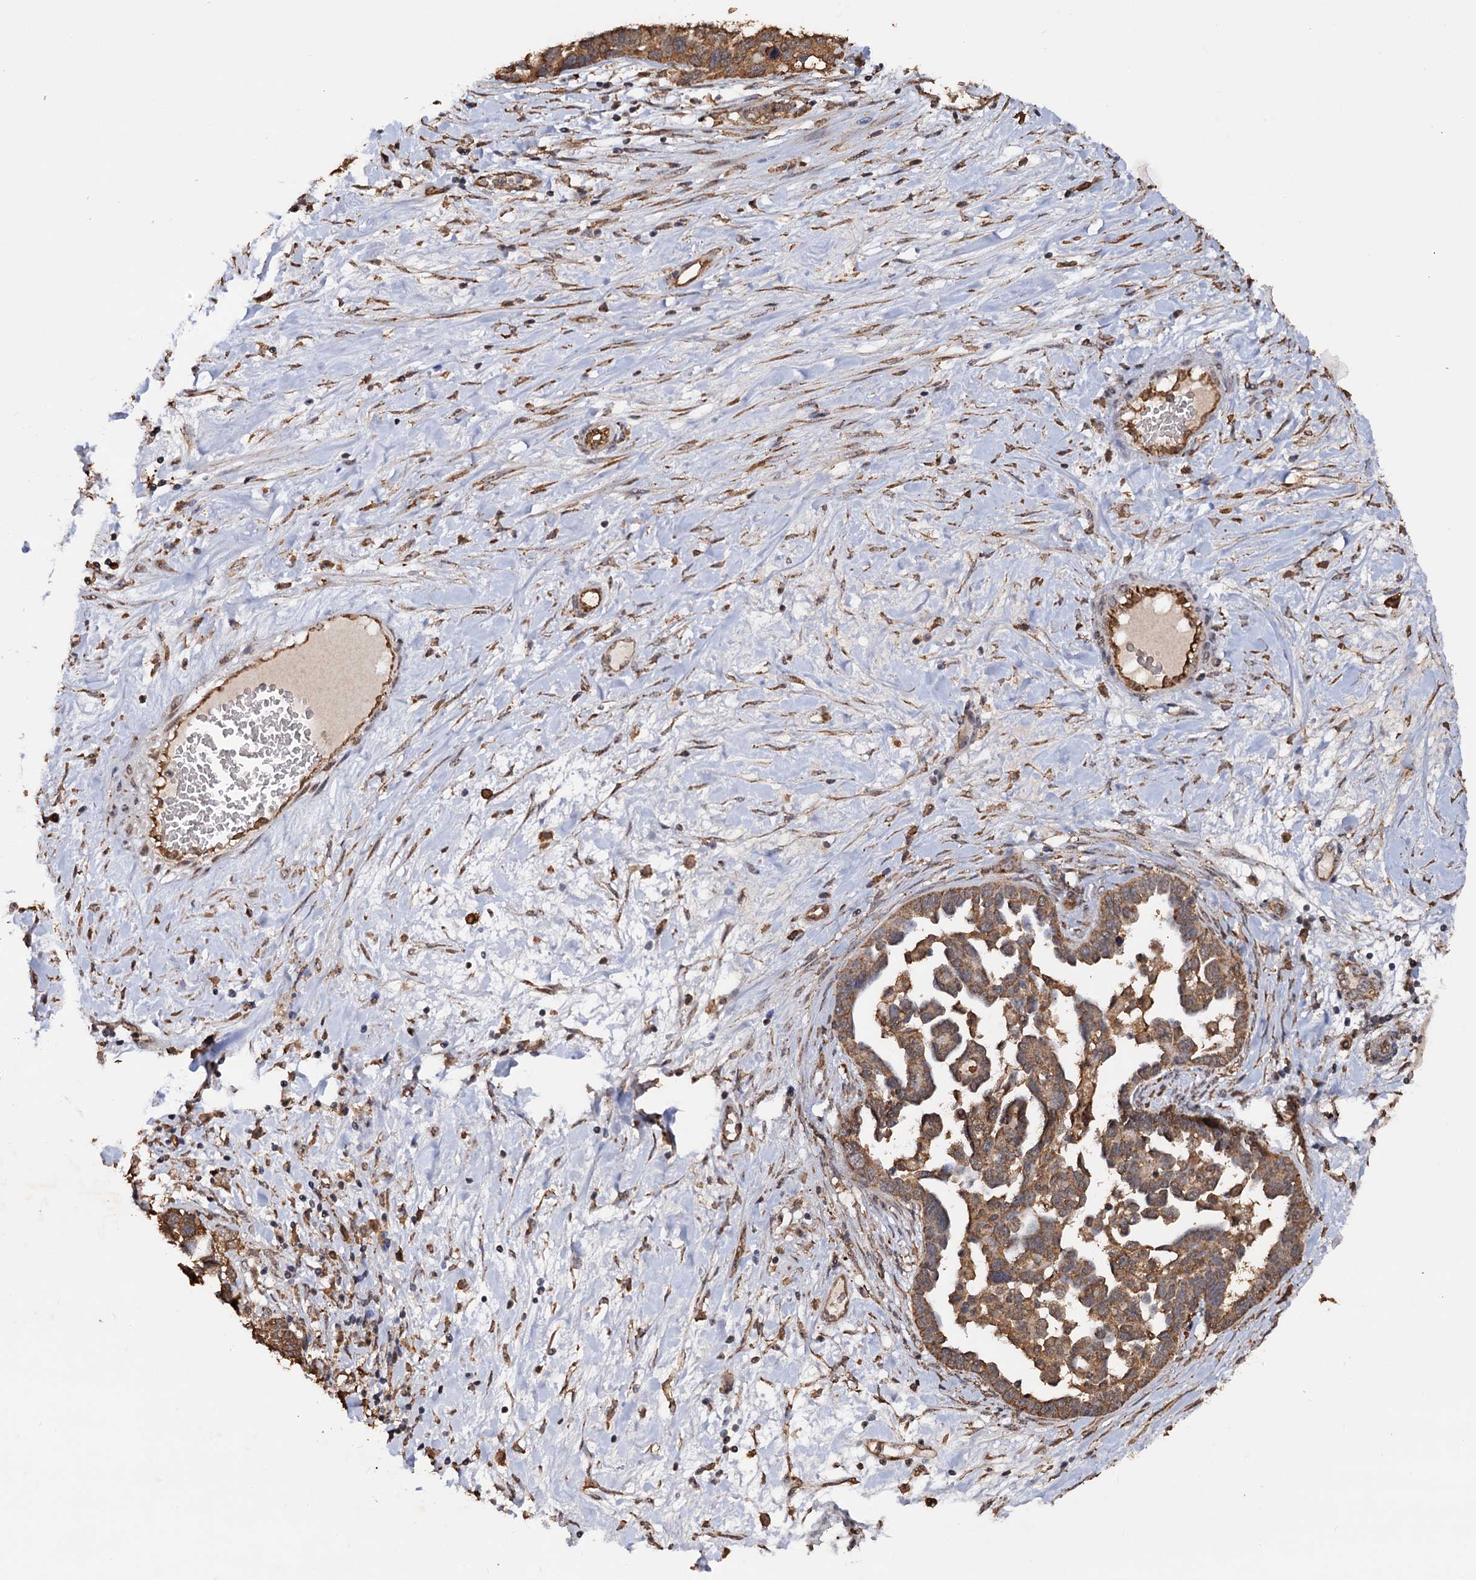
{"staining": {"intensity": "moderate", "quantity": ">75%", "location": "cytoplasmic/membranous"}, "tissue": "ovarian cancer", "cell_type": "Tumor cells", "image_type": "cancer", "snomed": [{"axis": "morphology", "description": "Cystadenocarcinoma, serous, NOS"}, {"axis": "topography", "description": "Ovary"}], "caption": "Tumor cells reveal medium levels of moderate cytoplasmic/membranous staining in approximately >75% of cells in human ovarian cancer.", "gene": "TBC1D12", "patient": {"sex": "female", "age": 54}}